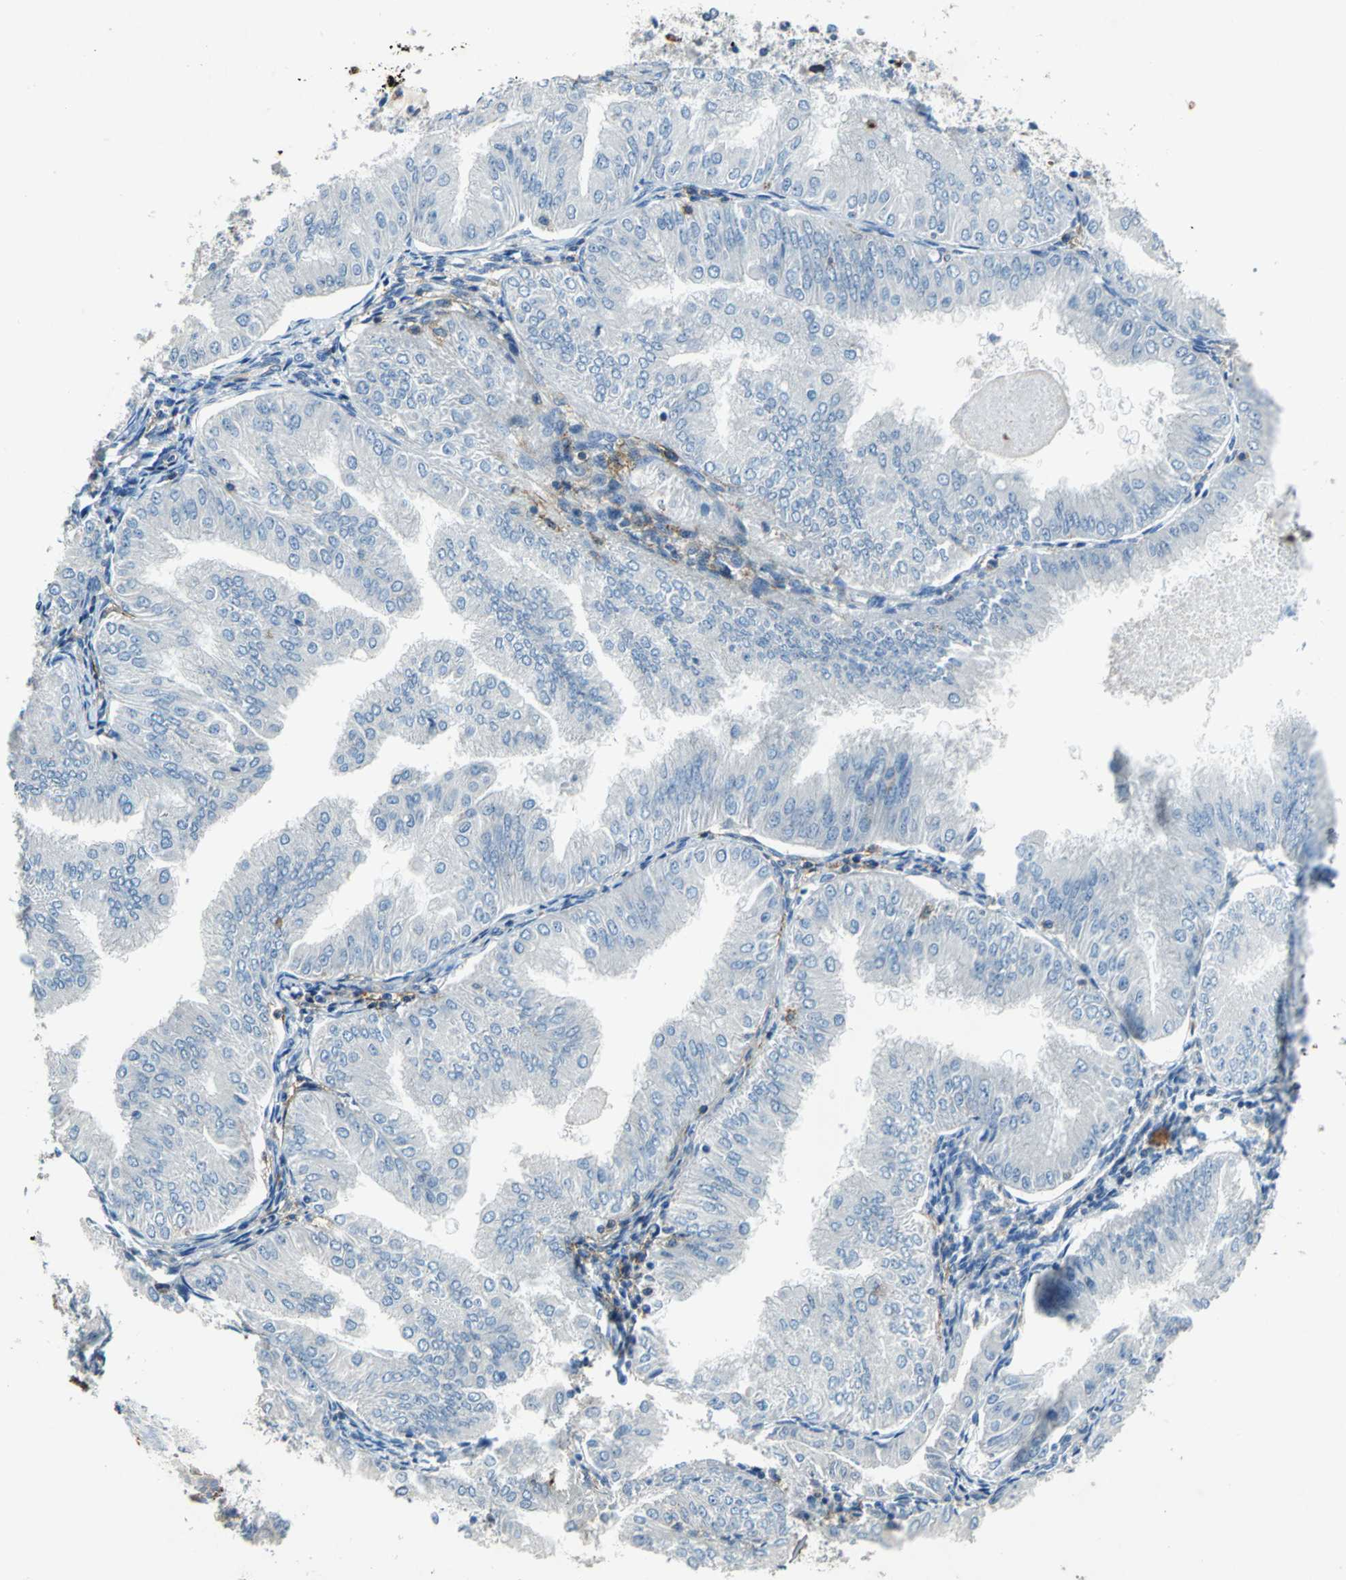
{"staining": {"intensity": "negative", "quantity": "none", "location": "none"}, "tissue": "endometrial cancer", "cell_type": "Tumor cells", "image_type": "cancer", "snomed": [{"axis": "morphology", "description": "Adenocarcinoma, NOS"}, {"axis": "topography", "description": "Endometrium"}], "caption": "Tumor cells are negative for brown protein staining in adenocarcinoma (endometrial).", "gene": "RPS13", "patient": {"sex": "female", "age": 53}}